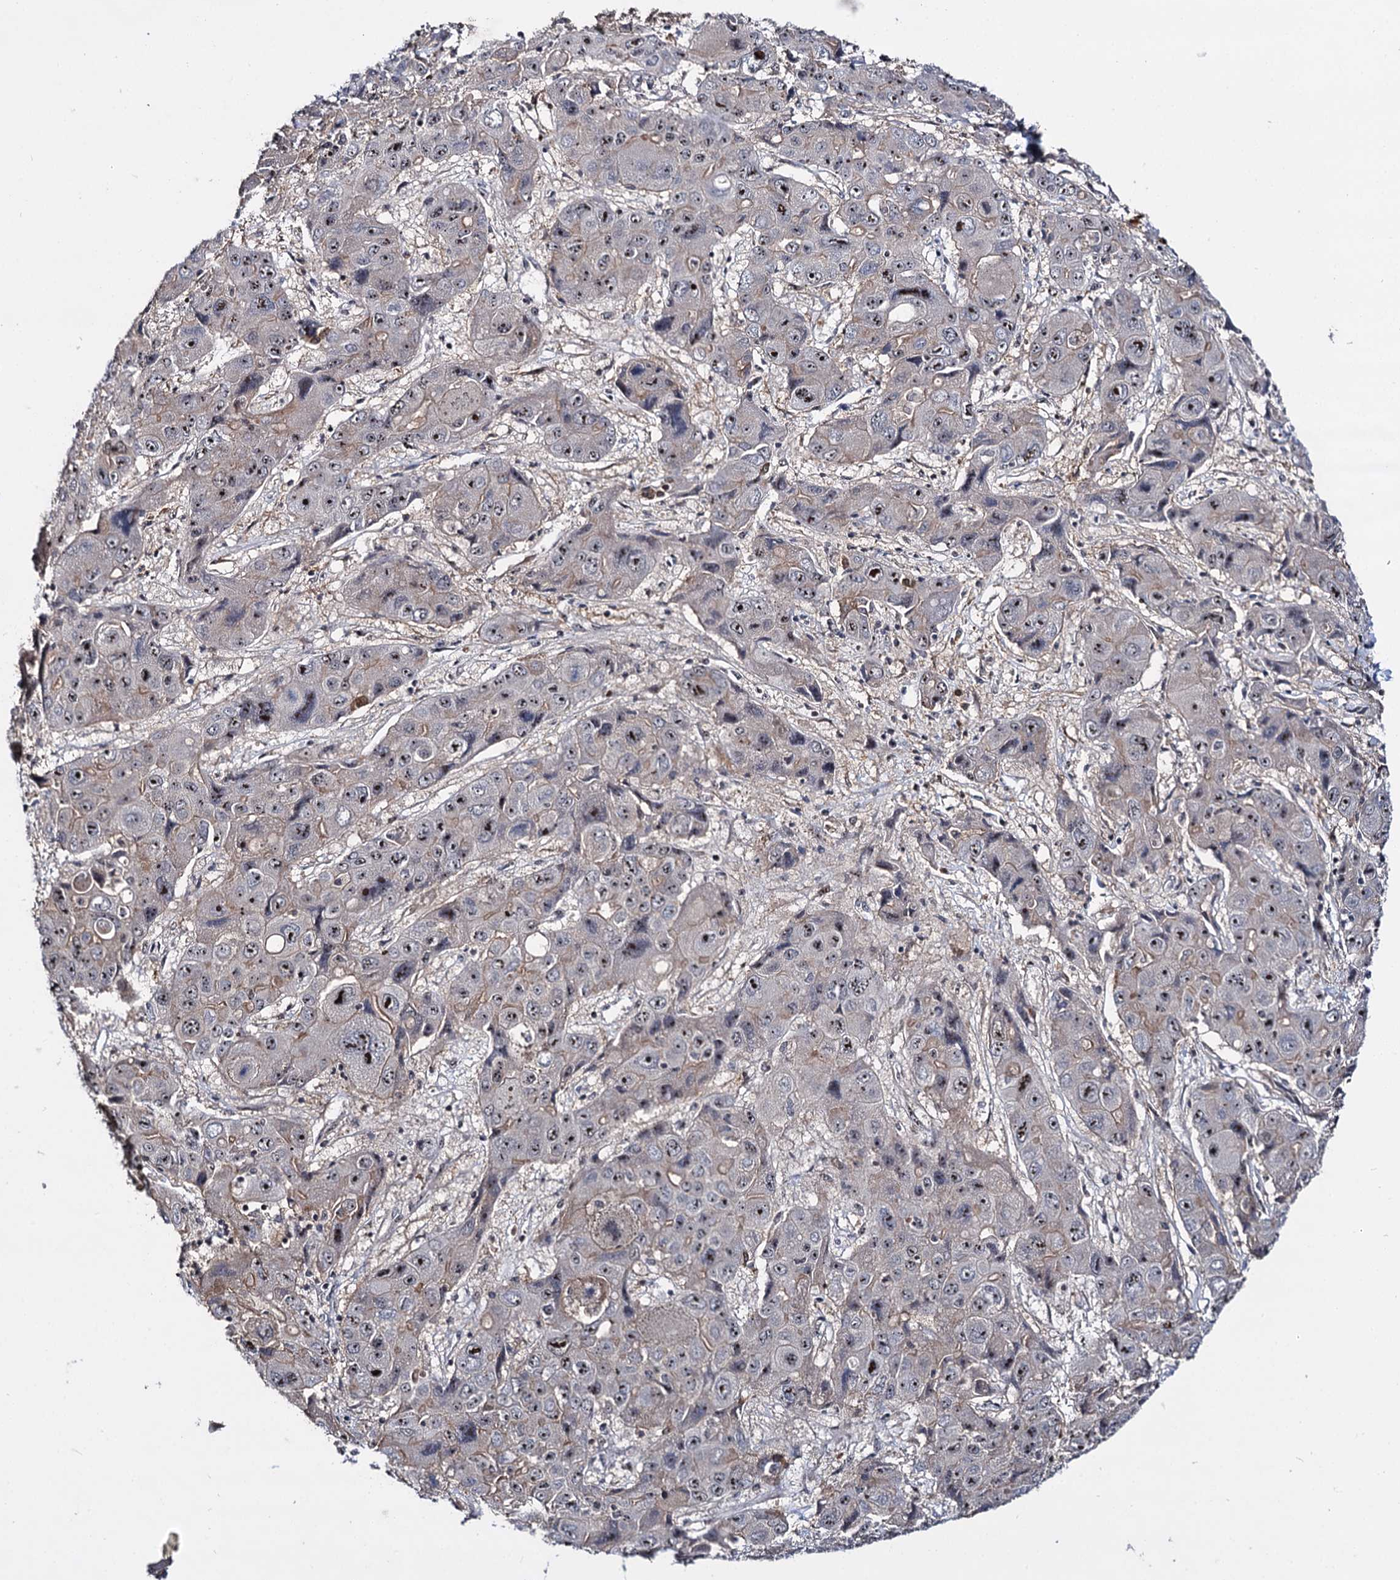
{"staining": {"intensity": "moderate", "quantity": "25%-75%", "location": "cytoplasmic/membranous,nuclear"}, "tissue": "liver cancer", "cell_type": "Tumor cells", "image_type": "cancer", "snomed": [{"axis": "morphology", "description": "Cholangiocarcinoma"}, {"axis": "topography", "description": "Liver"}], "caption": "Liver cancer stained for a protein demonstrates moderate cytoplasmic/membranous and nuclear positivity in tumor cells.", "gene": "SUPT20H", "patient": {"sex": "male", "age": 67}}